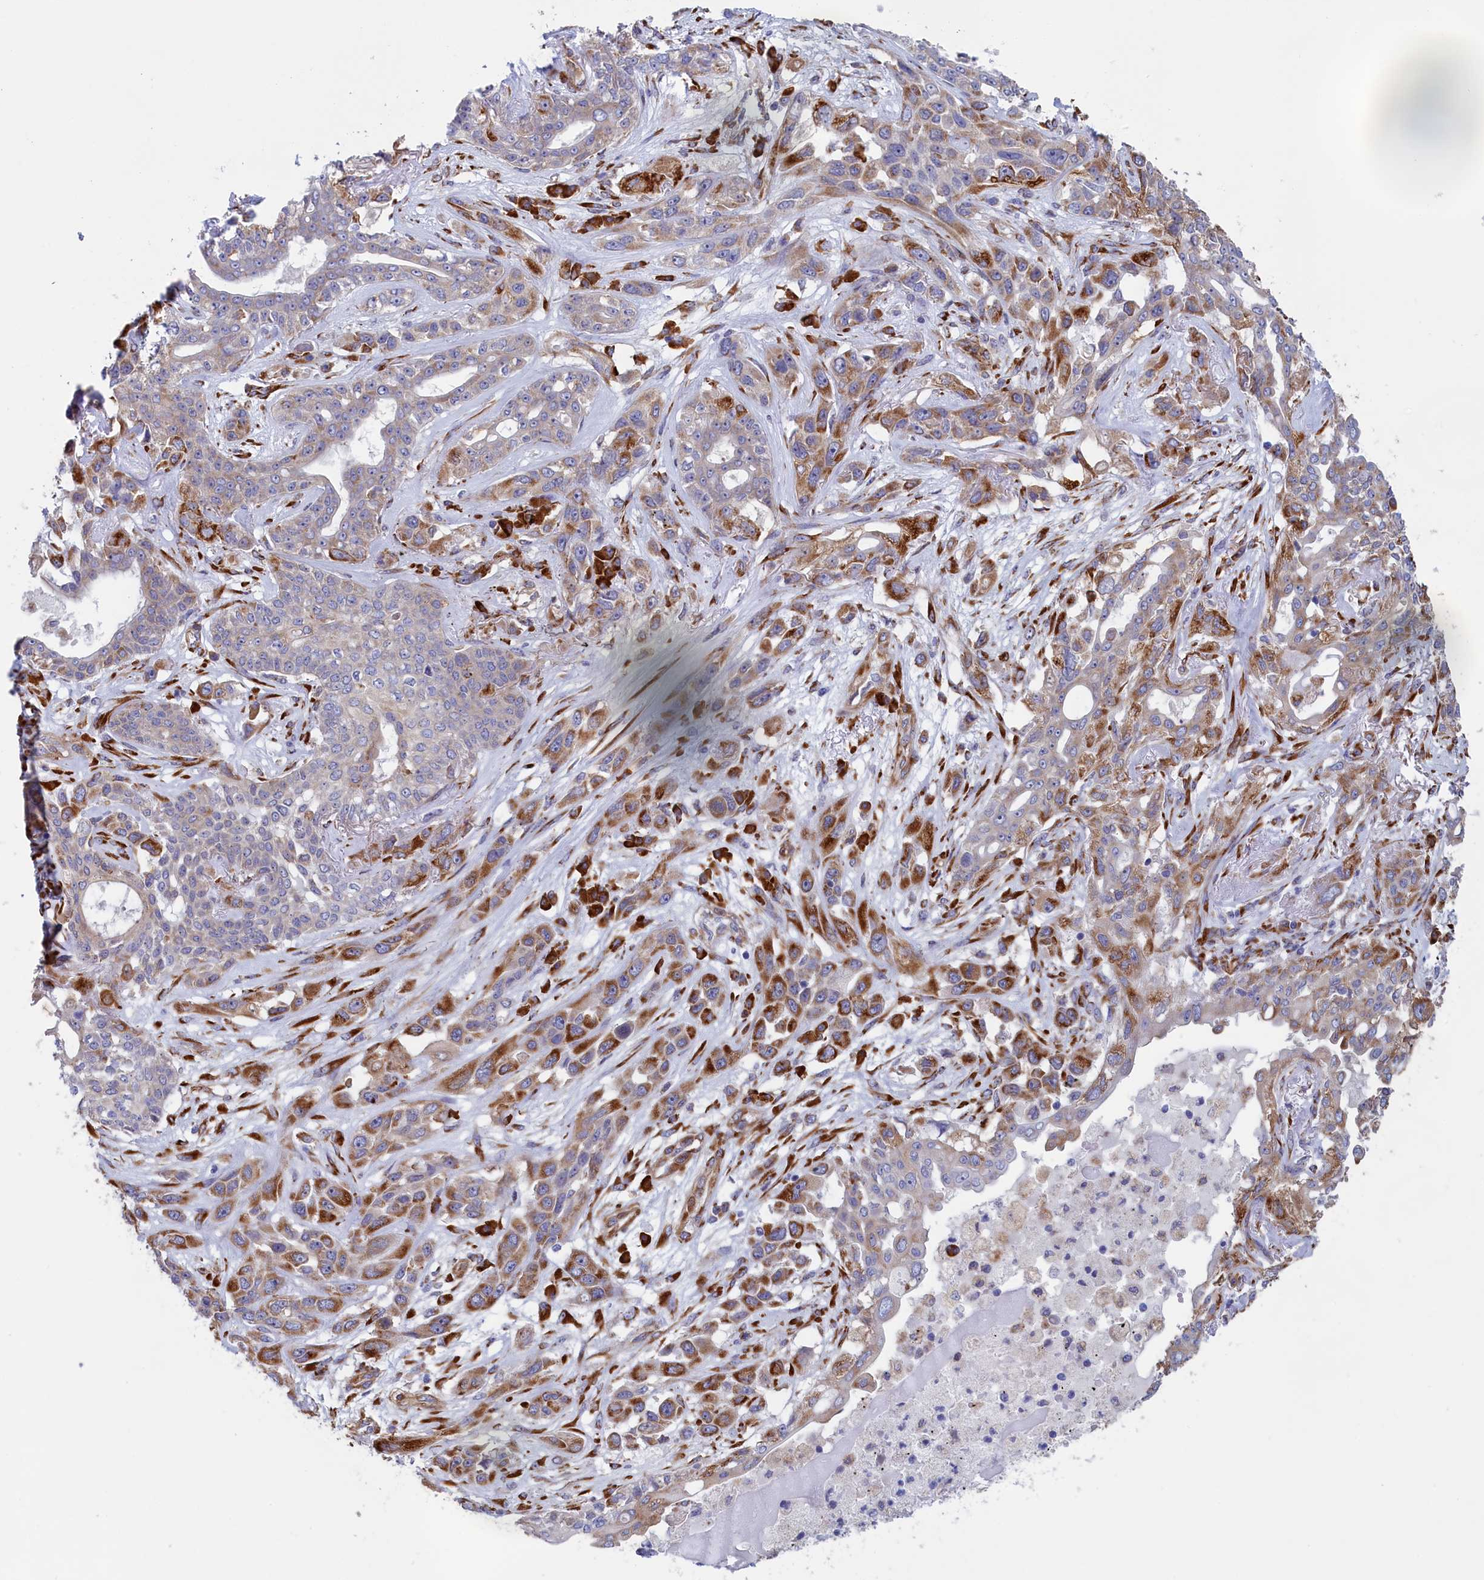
{"staining": {"intensity": "moderate", "quantity": "25%-75%", "location": "cytoplasmic/membranous"}, "tissue": "lung cancer", "cell_type": "Tumor cells", "image_type": "cancer", "snomed": [{"axis": "morphology", "description": "Squamous cell carcinoma, NOS"}, {"axis": "topography", "description": "Lung"}], "caption": "Lung cancer (squamous cell carcinoma) tissue exhibits moderate cytoplasmic/membranous staining in about 25%-75% of tumor cells", "gene": "CCDC68", "patient": {"sex": "female", "age": 70}}